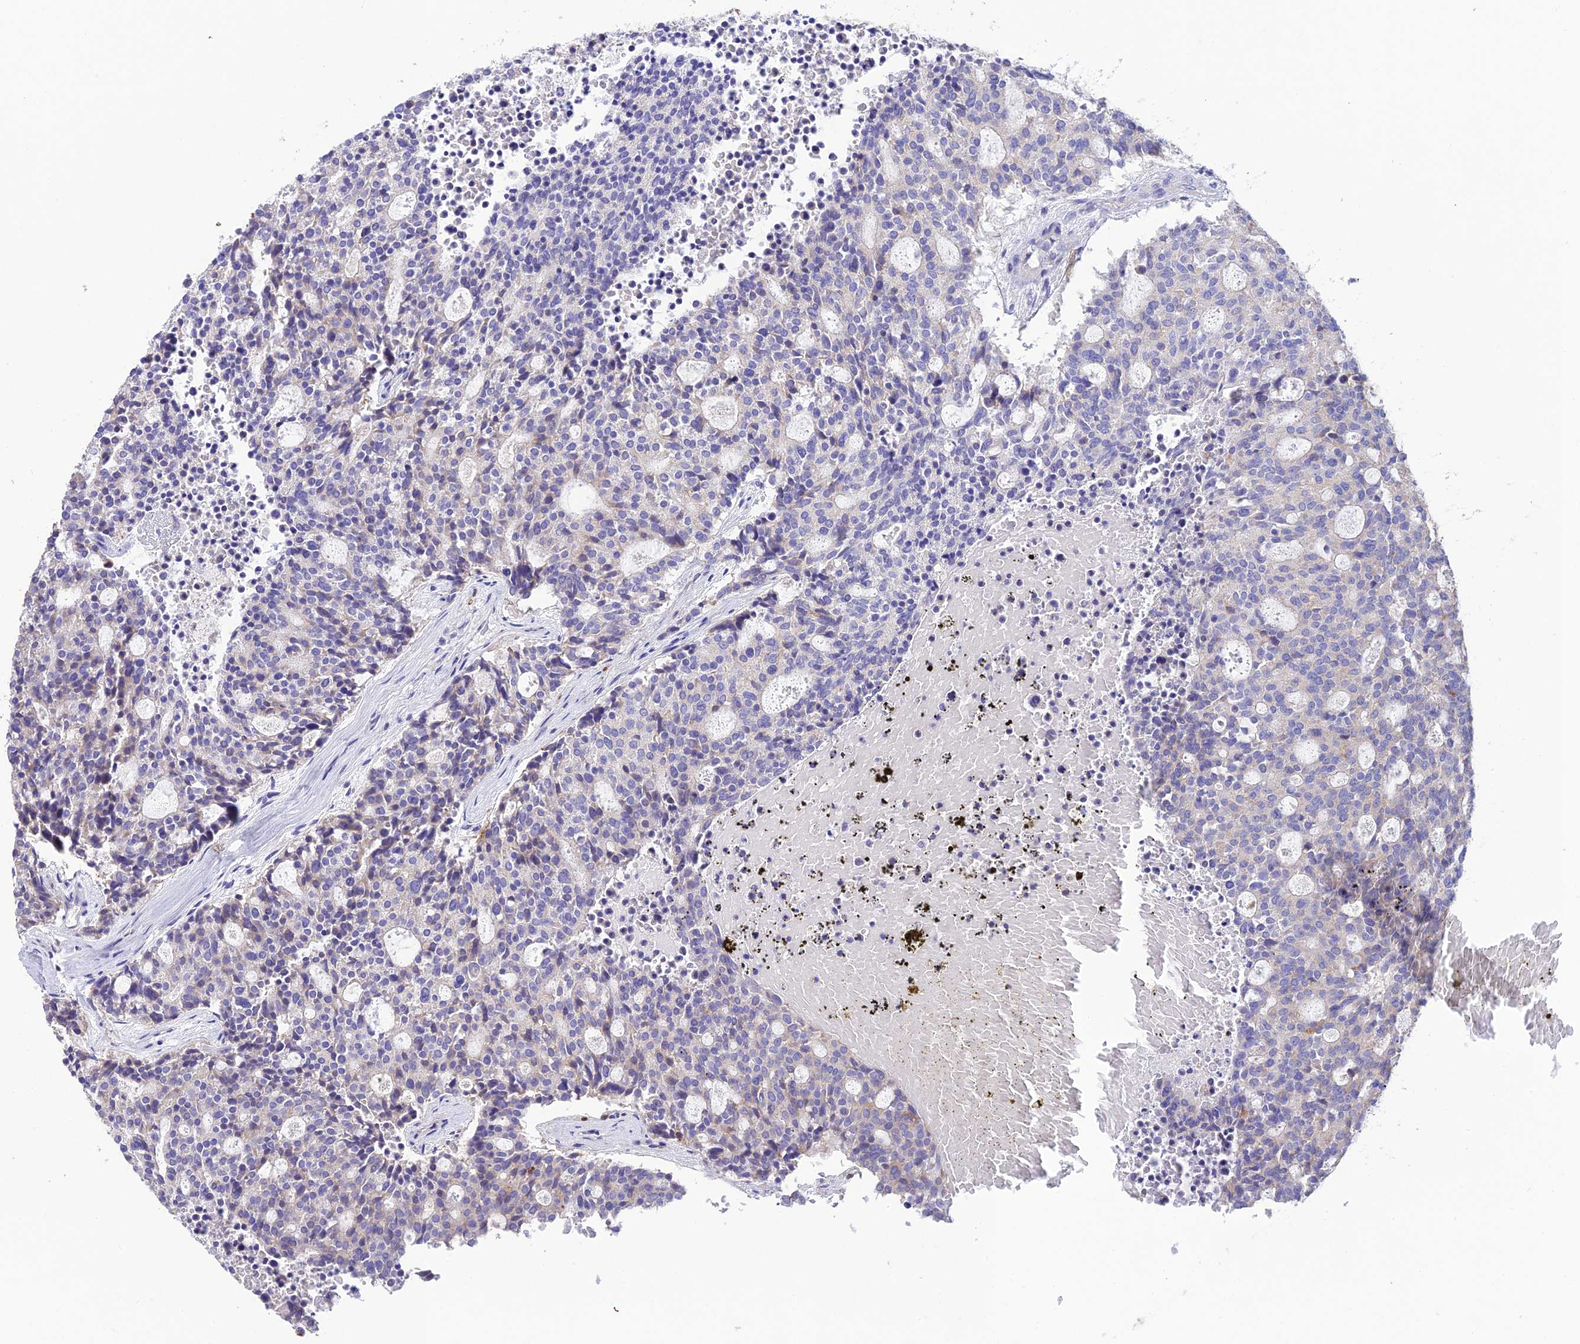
{"staining": {"intensity": "negative", "quantity": "none", "location": "none"}, "tissue": "carcinoid", "cell_type": "Tumor cells", "image_type": "cancer", "snomed": [{"axis": "morphology", "description": "Carcinoid, malignant, NOS"}, {"axis": "topography", "description": "Pancreas"}], "caption": "A micrograph of human carcinoid is negative for staining in tumor cells. (Brightfield microscopy of DAB (3,3'-diaminobenzidine) immunohistochemistry (IHC) at high magnification).", "gene": "PTPRCAP", "patient": {"sex": "female", "age": 54}}